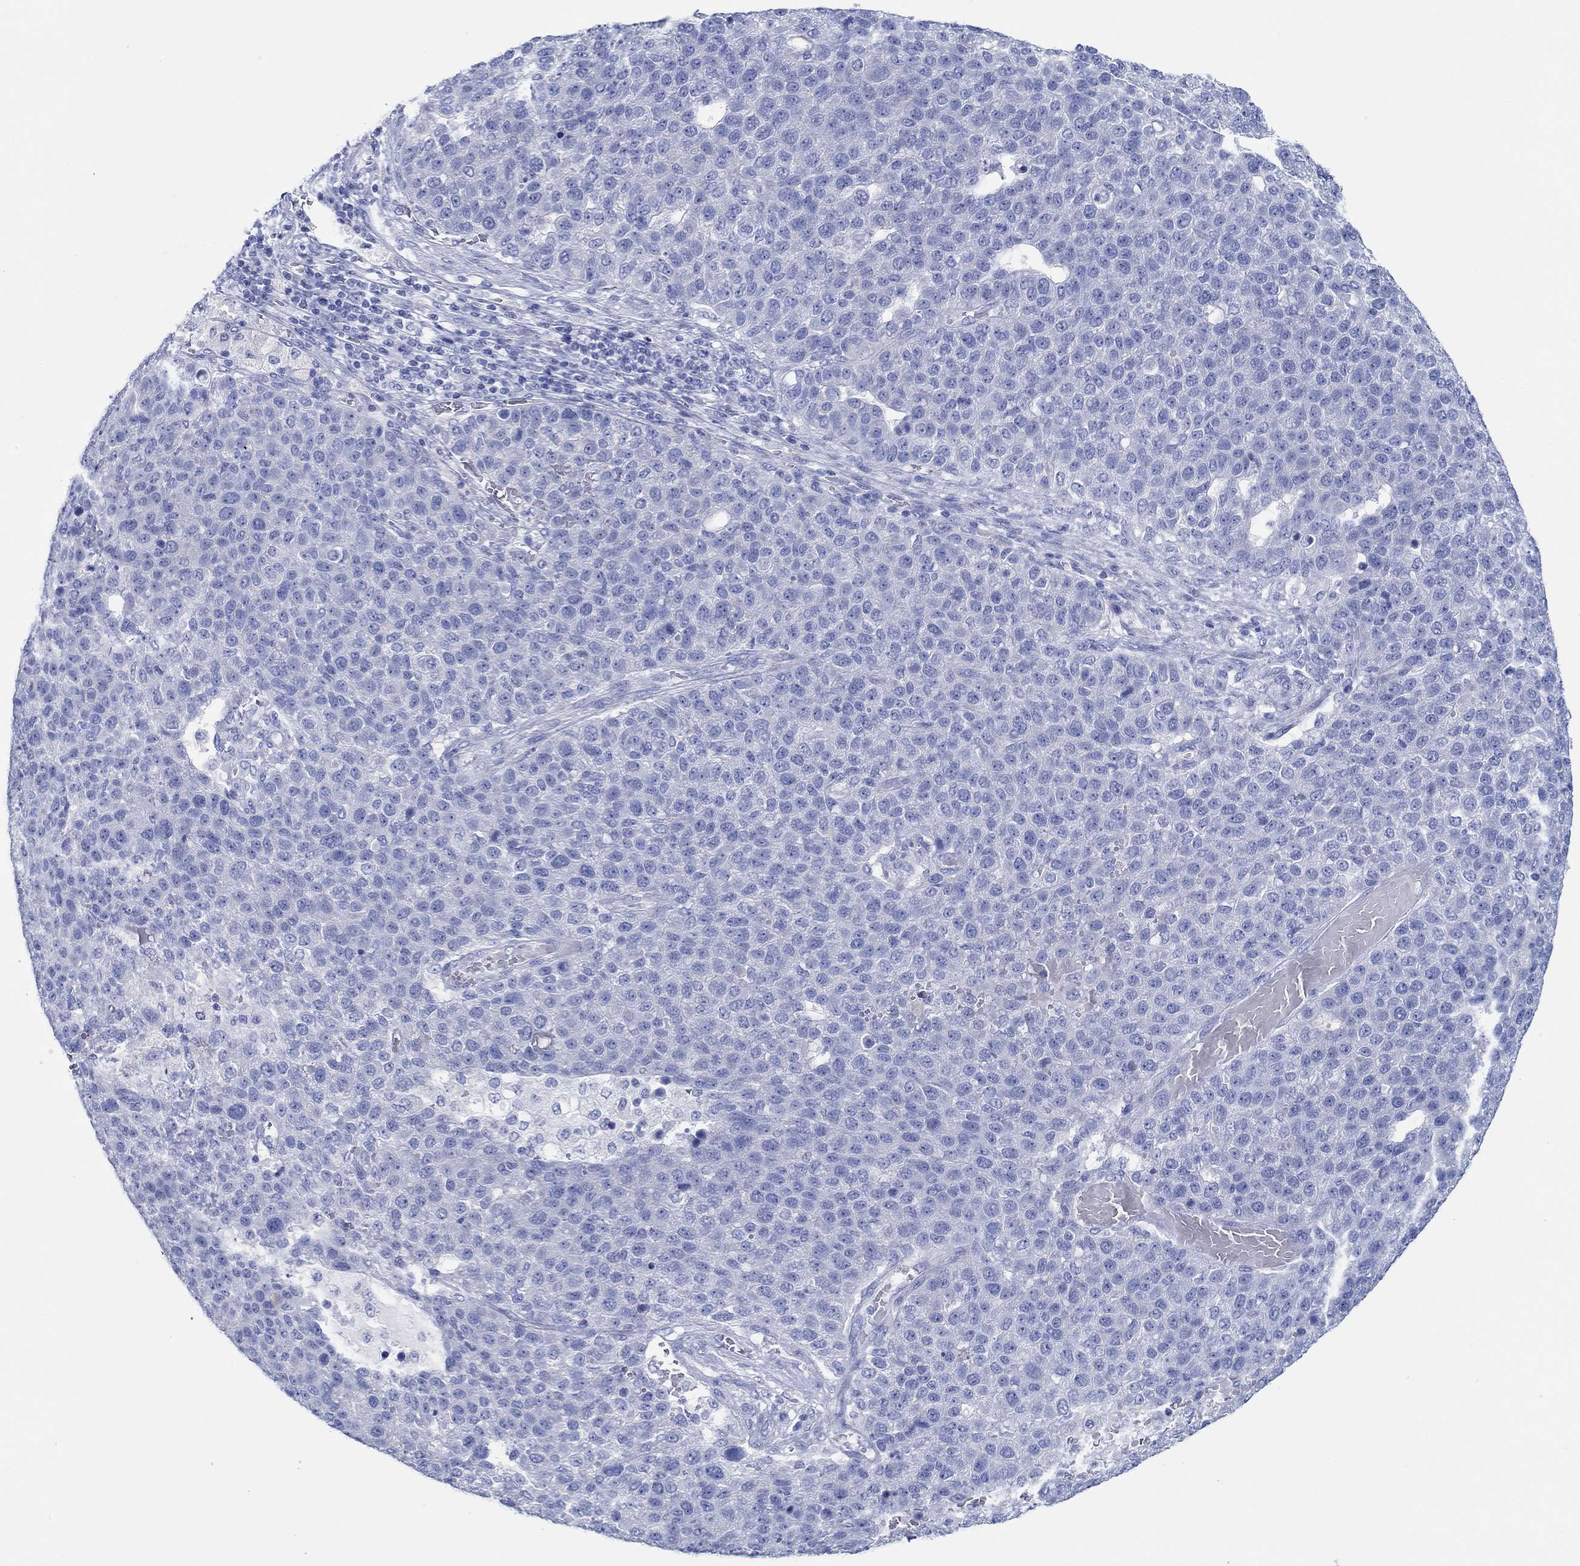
{"staining": {"intensity": "negative", "quantity": "none", "location": "none"}, "tissue": "pancreatic cancer", "cell_type": "Tumor cells", "image_type": "cancer", "snomed": [{"axis": "morphology", "description": "Adenocarcinoma, NOS"}, {"axis": "topography", "description": "Pancreas"}], "caption": "An IHC image of pancreatic cancer (adenocarcinoma) is shown. There is no staining in tumor cells of pancreatic cancer (adenocarcinoma). (DAB immunohistochemistry (IHC), high magnification).", "gene": "IGFBP6", "patient": {"sex": "female", "age": 61}}